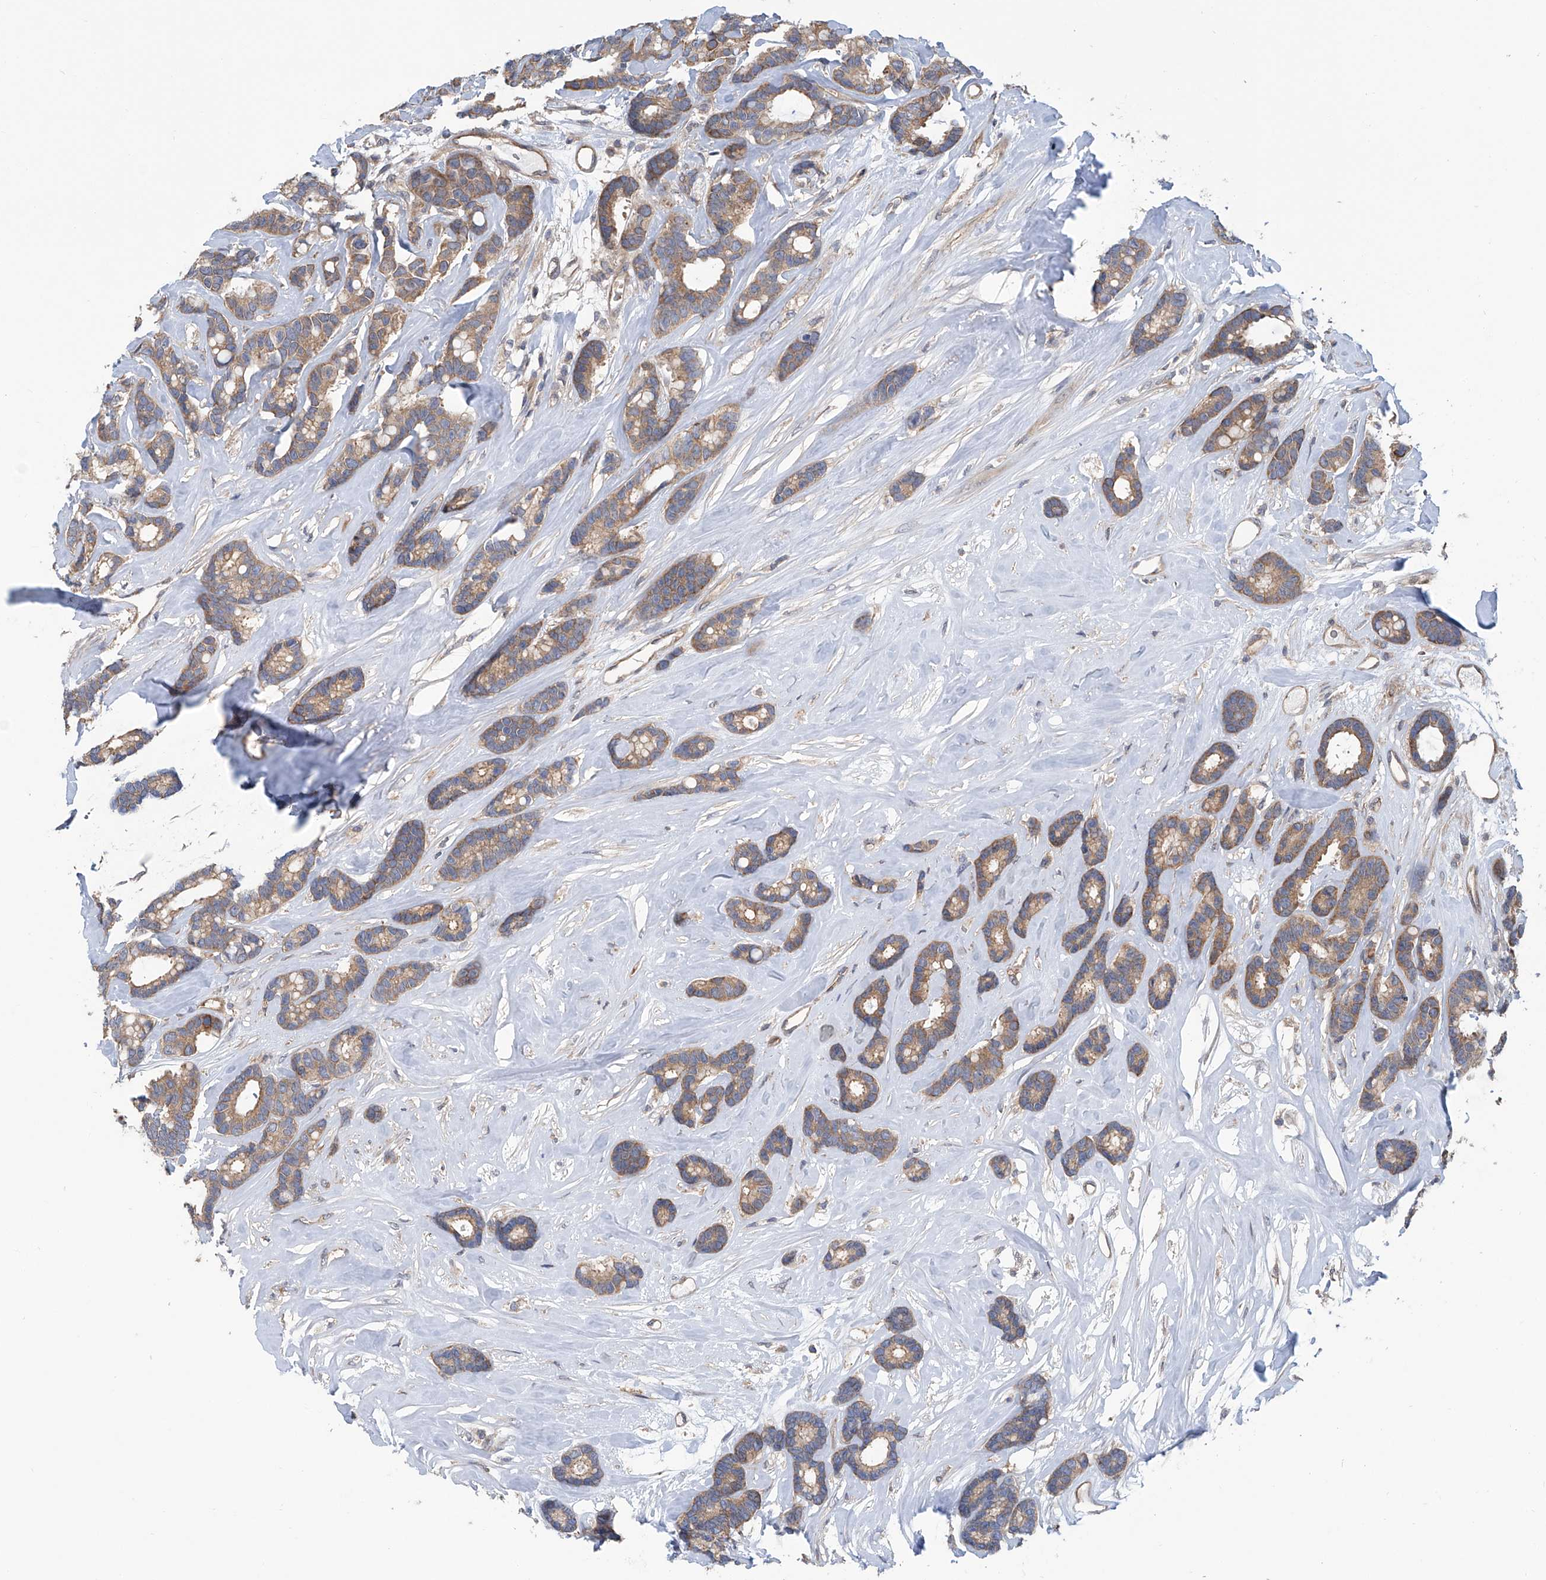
{"staining": {"intensity": "moderate", "quantity": ">75%", "location": "cytoplasmic/membranous"}, "tissue": "breast cancer", "cell_type": "Tumor cells", "image_type": "cancer", "snomed": [{"axis": "morphology", "description": "Duct carcinoma"}, {"axis": "topography", "description": "Breast"}], "caption": "A high-resolution photomicrograph shows immunohistochemistry staining of breast cancer (invasive ductal carcinoma), which demonstrates moderate cytoplasmic/membranous positivity in approximately >75% of tumor cells. Ihc stains the protein in brown and the nuclei are stained blue.", "gene": "EIF2D", "patient": {"sex": "female", "age": 87}}